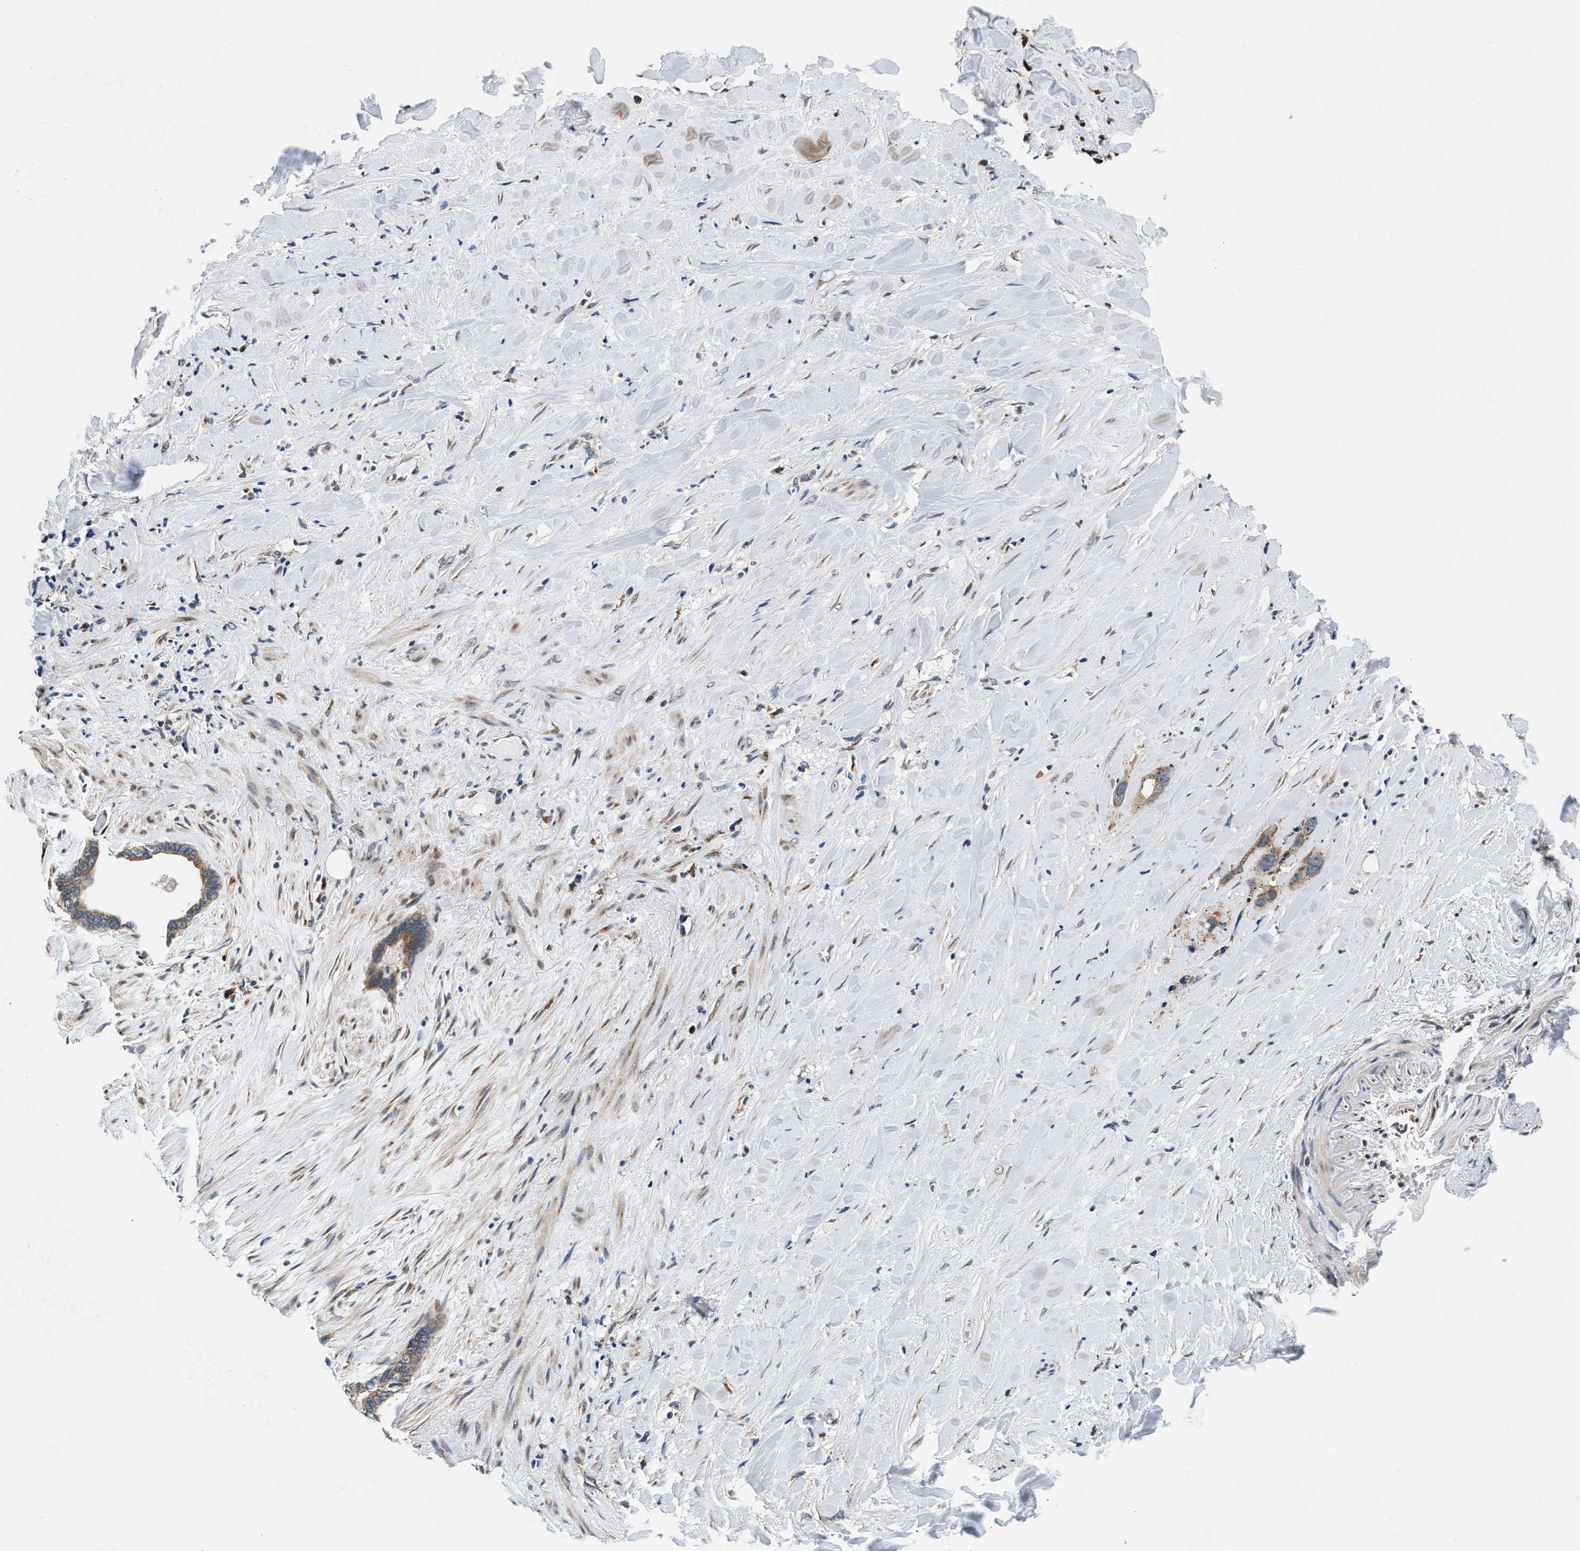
{"staining": {"intensity": "moderate", "quantity": ">75%", "location": "cytoplasmic/membranous"}, "tissue": "liver cancer", "cell_type": "Tumor cells", "image_type": "cancer", "snomed": [{"axis": "morphology", "description": "Cholangiocarcinoma"}, {"axis": "topography", "description": "Liver"}], "caption": "Tumor cells display moderate cytoplasmic/membranous positivity in approximately >75% of cells in liver cancer (cholangiocarcinoma).", "gene": "KCNMB2", "patient": {"sex": "female", "age": 65}}